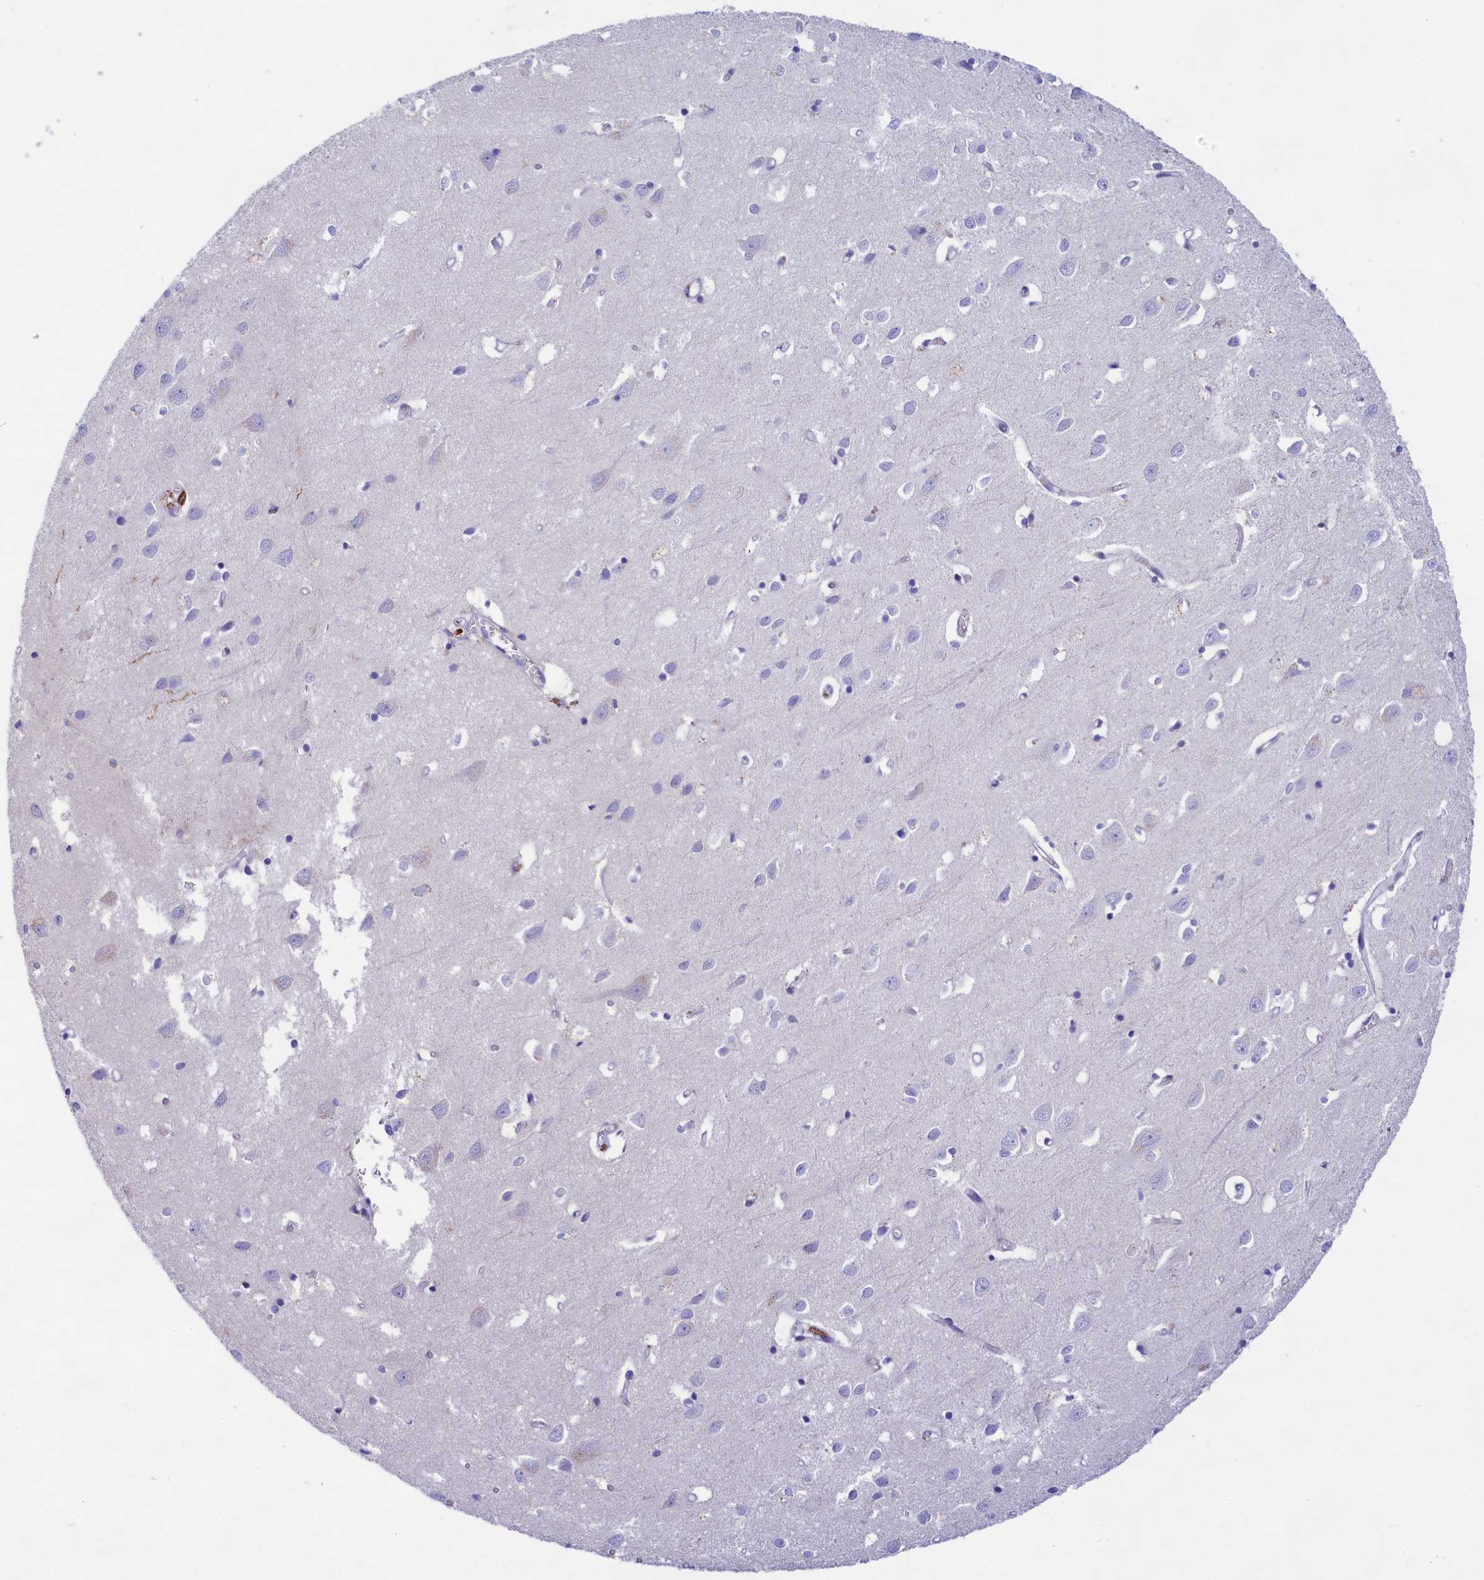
{"staining": {"intensity": "negative", "quantity": "none", "location": "none"}, "tissue": "cerebral cortex", "cell_type": "Endothelial cells", "image_type": "normal", "snomed": [{"axis": "morphology", "description": "Normal tissue, NOS"}, {"axis": "topography", "description": "Cerebral cortex"}], "caption": "This image is of unremarkable cerebral cortex stained with immunohistochemistry (IHC) to label a protein in brown with the nuclei are counter-stained blue. There is no positivity in endothelial cells. (DAB (3,3'-diaminobenzidine) immunohistochemistry (IHC) visualized using brightfield microscopy, high magnification).", "gene": "SULT2A1", "patient": {"sex": "female", "age": 64}}